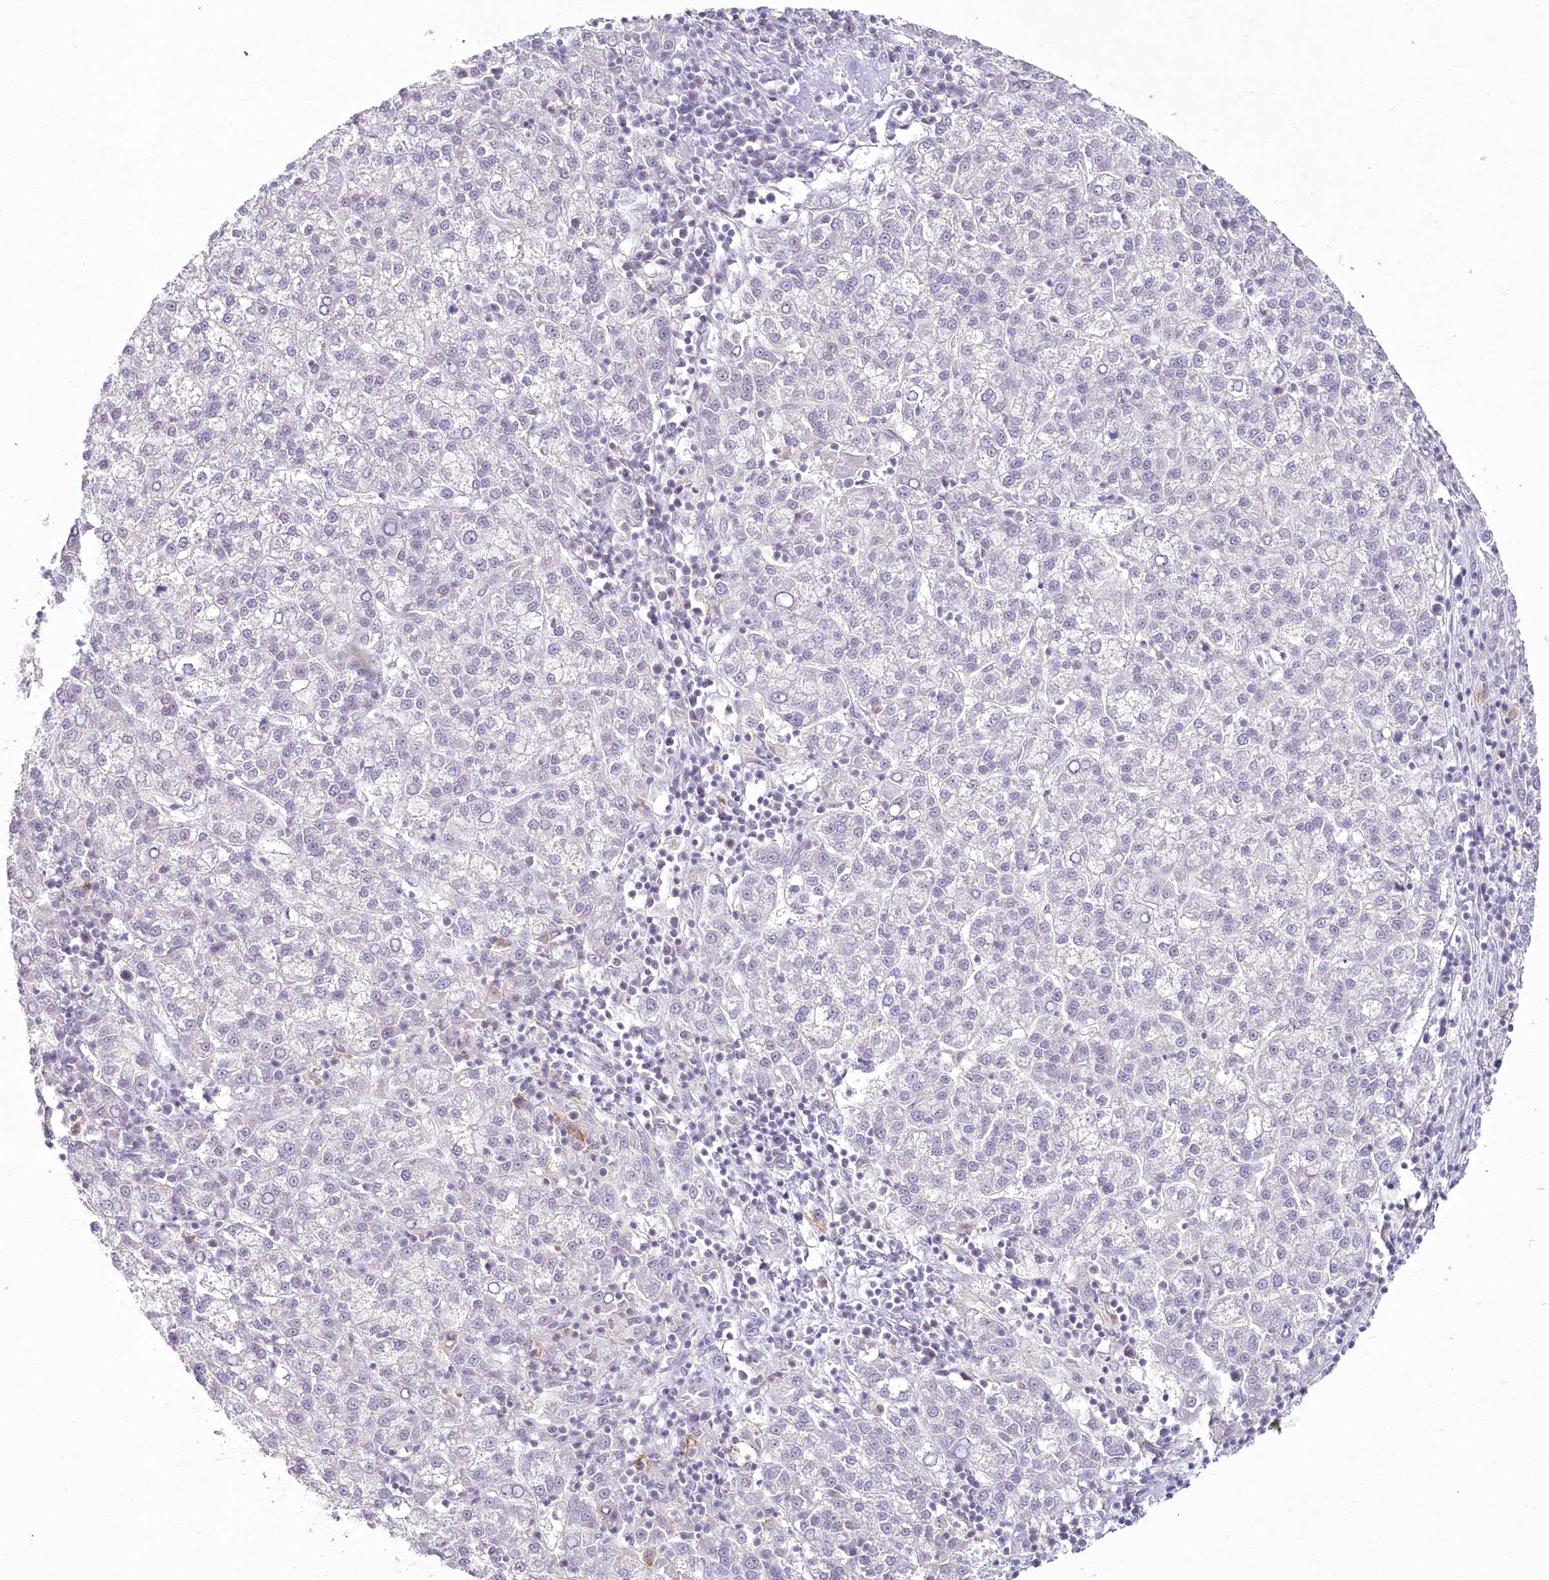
{"staining": {"intensity": "negative", "quantity": "none", "location": "none"}, "tissue": "liver cancer", "cell_type": "Tumor cells", "image_type": "cancer", "snomed": [{"axis": "morphology", "description": "Carcinoma, Hepatocellular, NOS"}, {"axis": "topography", "description": "Liver"}], "caption": "Immunohistochemistry histopathology image of neoplastic tissue: human liver cancer stained with DAB (3,3'-diaminobenzidine) demonstrates no significant protein staining in tumor cells. The staining is performed using DAB brown chromogen with nuclei counter-stained in using hematoxylin.", "gene": "HYCC2", "patient": {"sex": "female", "age": 58}}